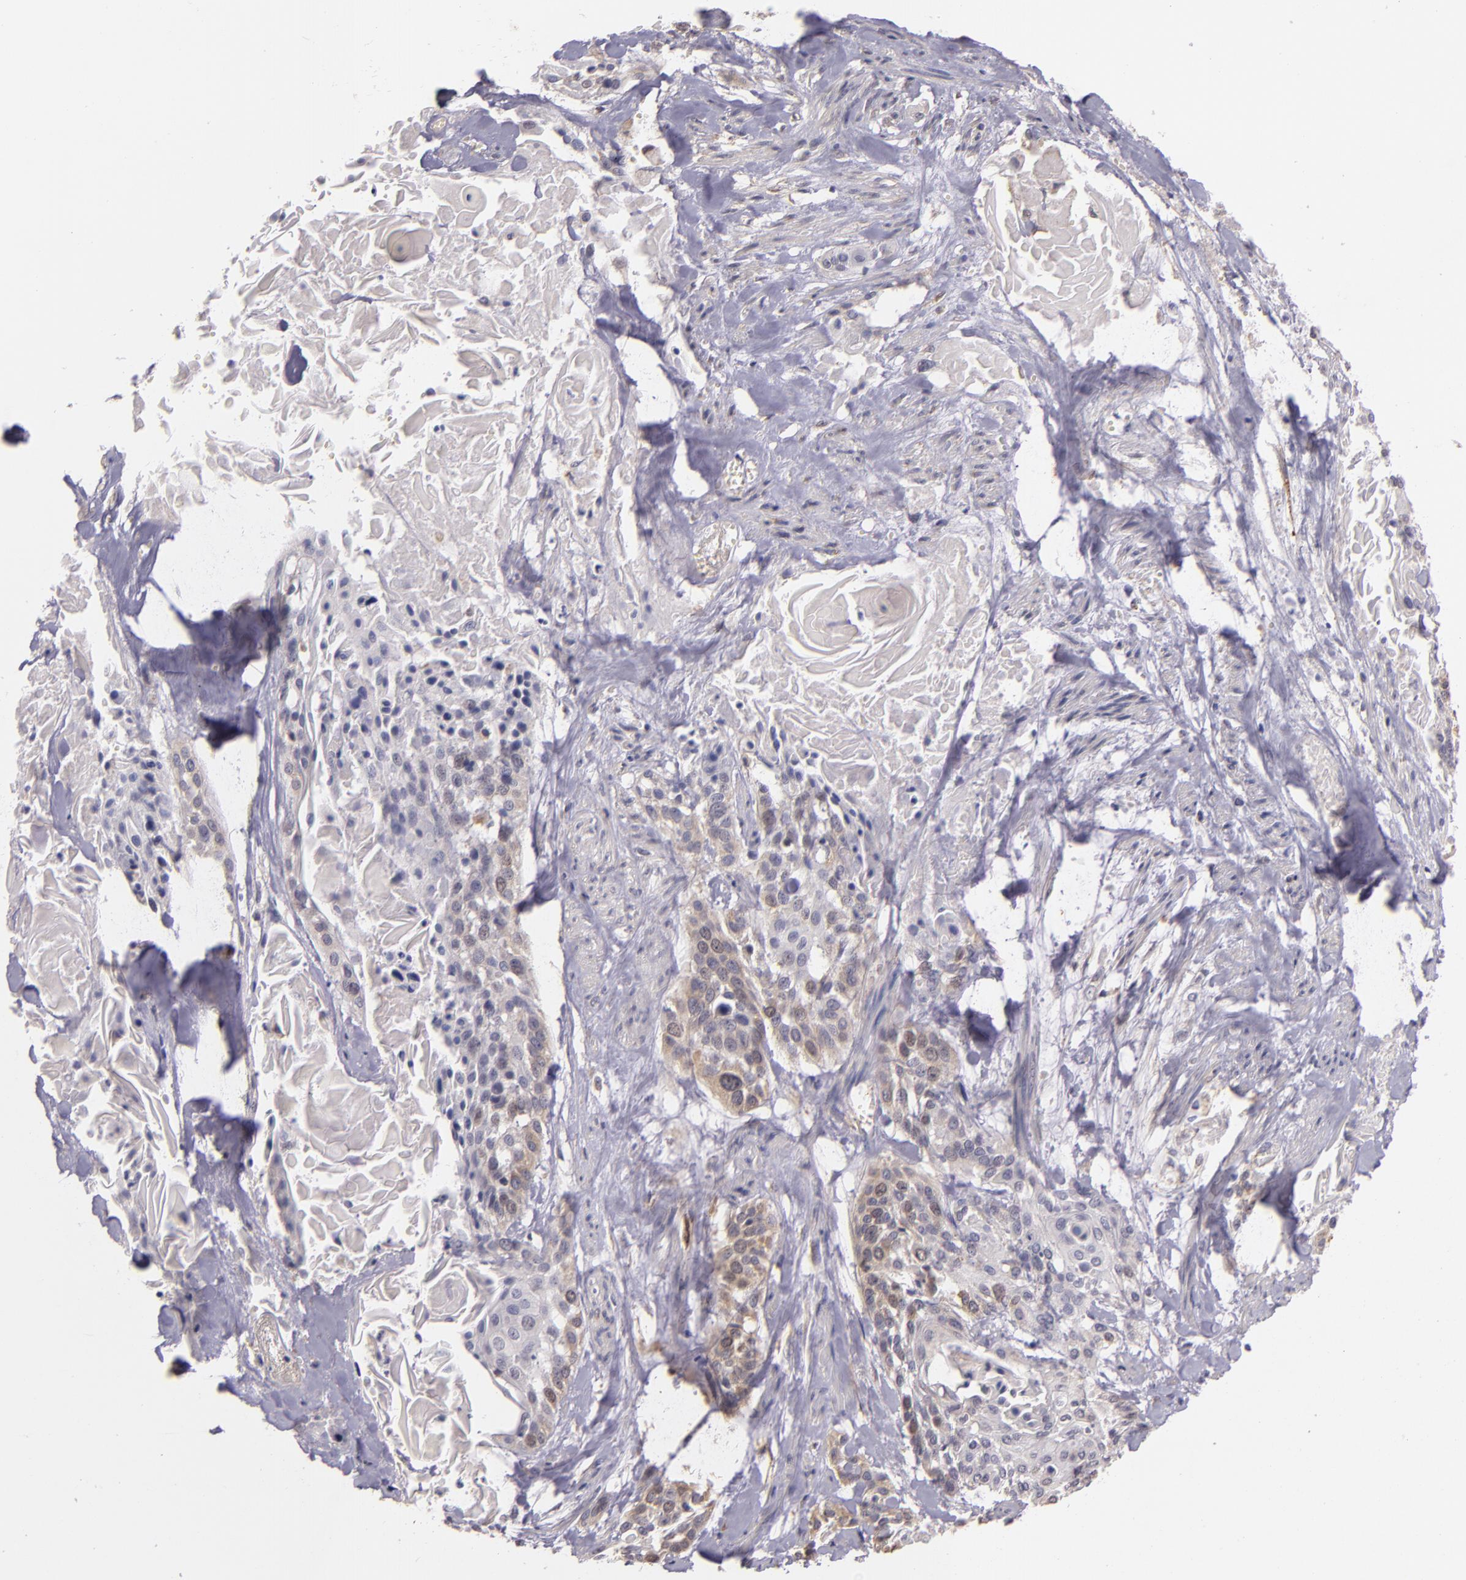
{"staining": {"intensity": "weak", "quantity": "25%-75%", "location": "cytoplasmic/membranous"}, "tissue": "cervical cancer", "cell_type": "Tumor cells", "image_type": "cancer", "snomed": [{"axis": "morphology", "description": "Squamous cell carcinoma, NOS"}, {"axis": "topography", "description": "Cervix"}], "caption": "A histopathology image of human cervical squamous cell carcinoma stained for a protein exhibits weak cytoplasmic/membranous brown staining in tumor cells. Using DAB (3,3'-diaminobenzidine) (brown) and hematoxylin (blue) stains, captured at high magnification using brightfield microscopy.", "gene": "SYTL4", "patient": {"sex": "female", "age": 57}}